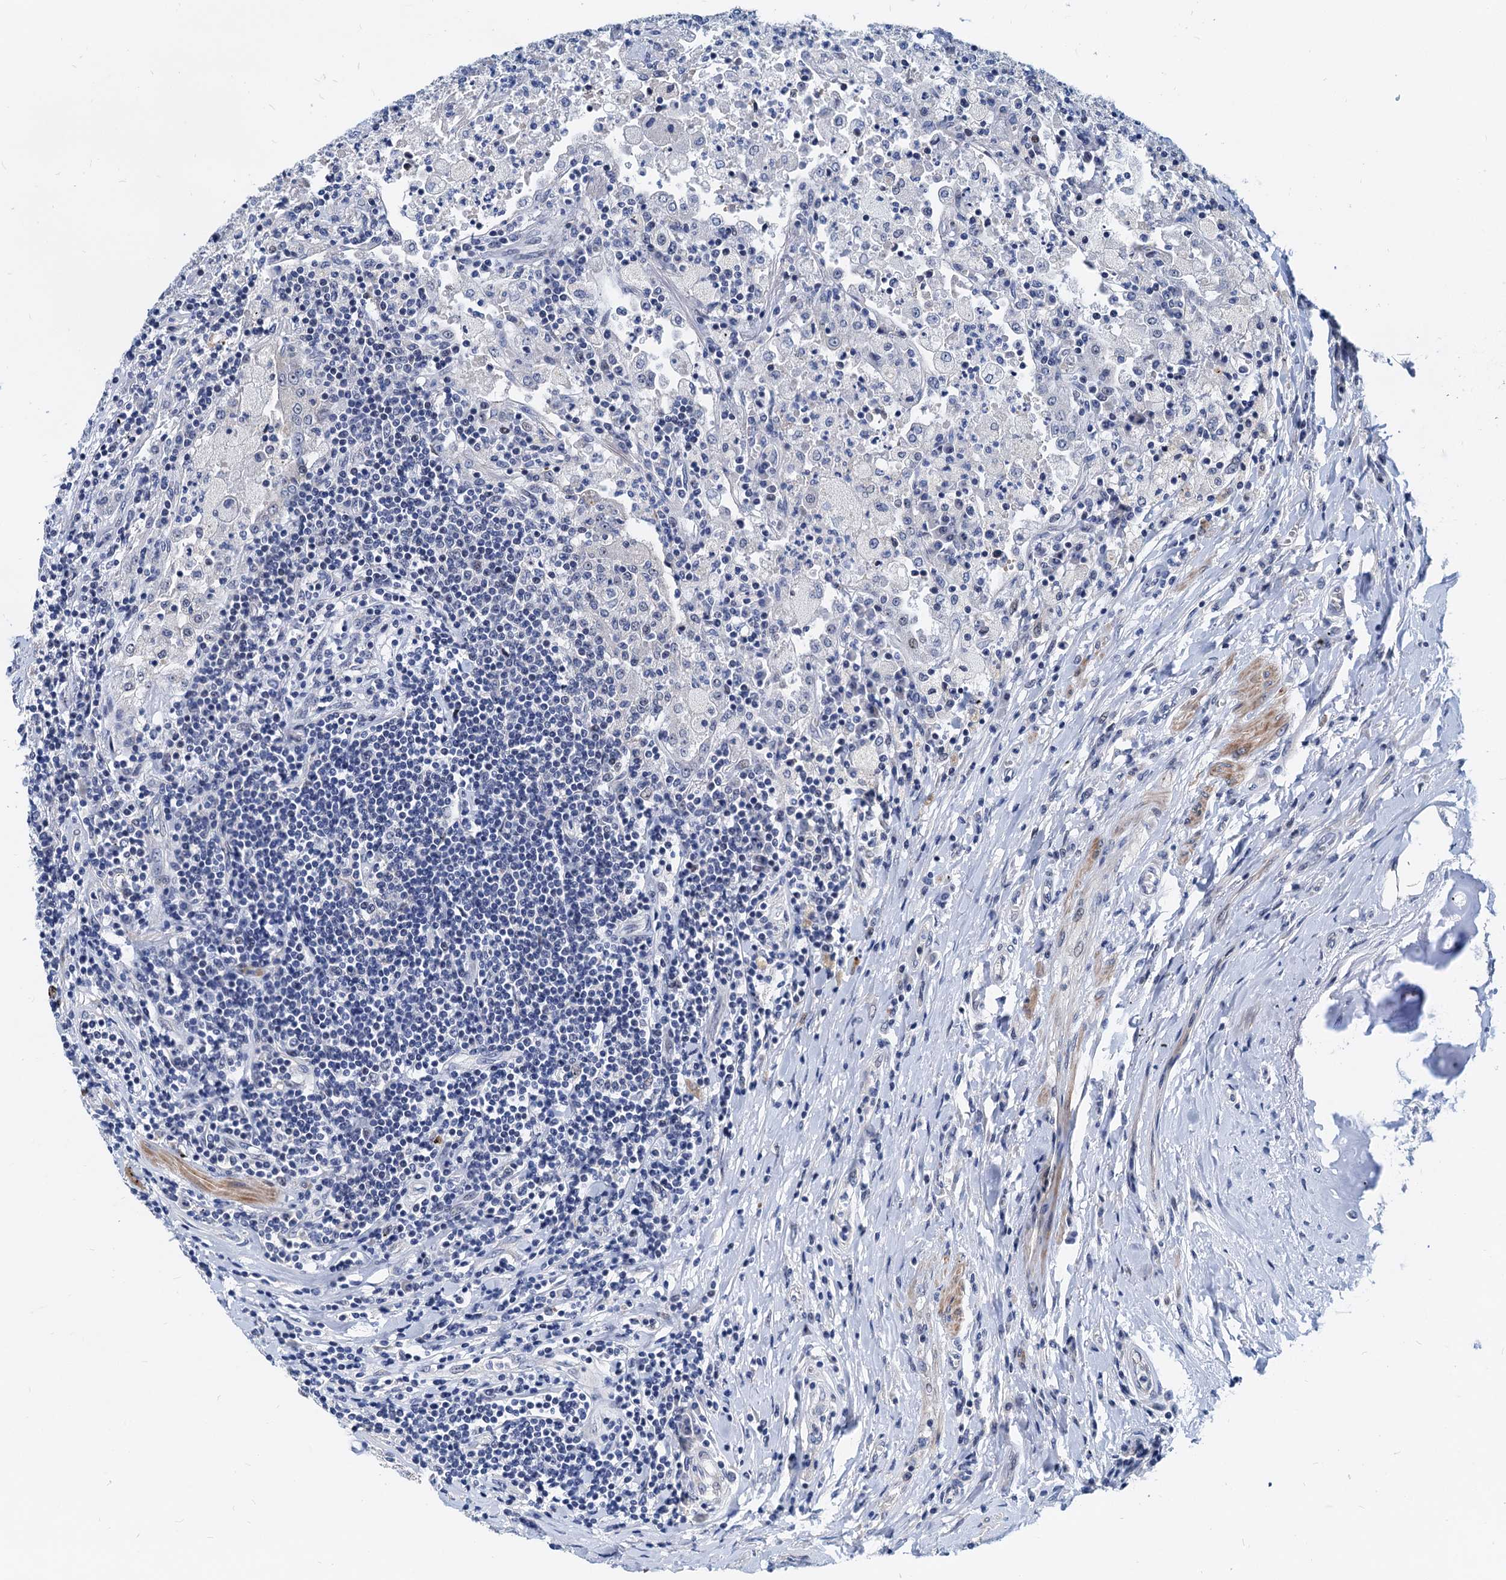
{"staining": {"intensity": "negative", "quantity": "none", "location": "none"}, "tissue": "lung", "cell_type": "Alveolar cells", "image_type": "normal", "snomed": [{"axis": "morphology", "description": "Normal tissue, NOS"}, {"axis": "topography", "description": "Bronchus"}, {"axis": "topography", "description": "Lung"}], "caption": "Immunohistochemistry (IHC) of unremarkable human lung reveals no staining in alveolar cells.", "gene": "HSF2", "patient": {"sex": "female", "age": 49}}